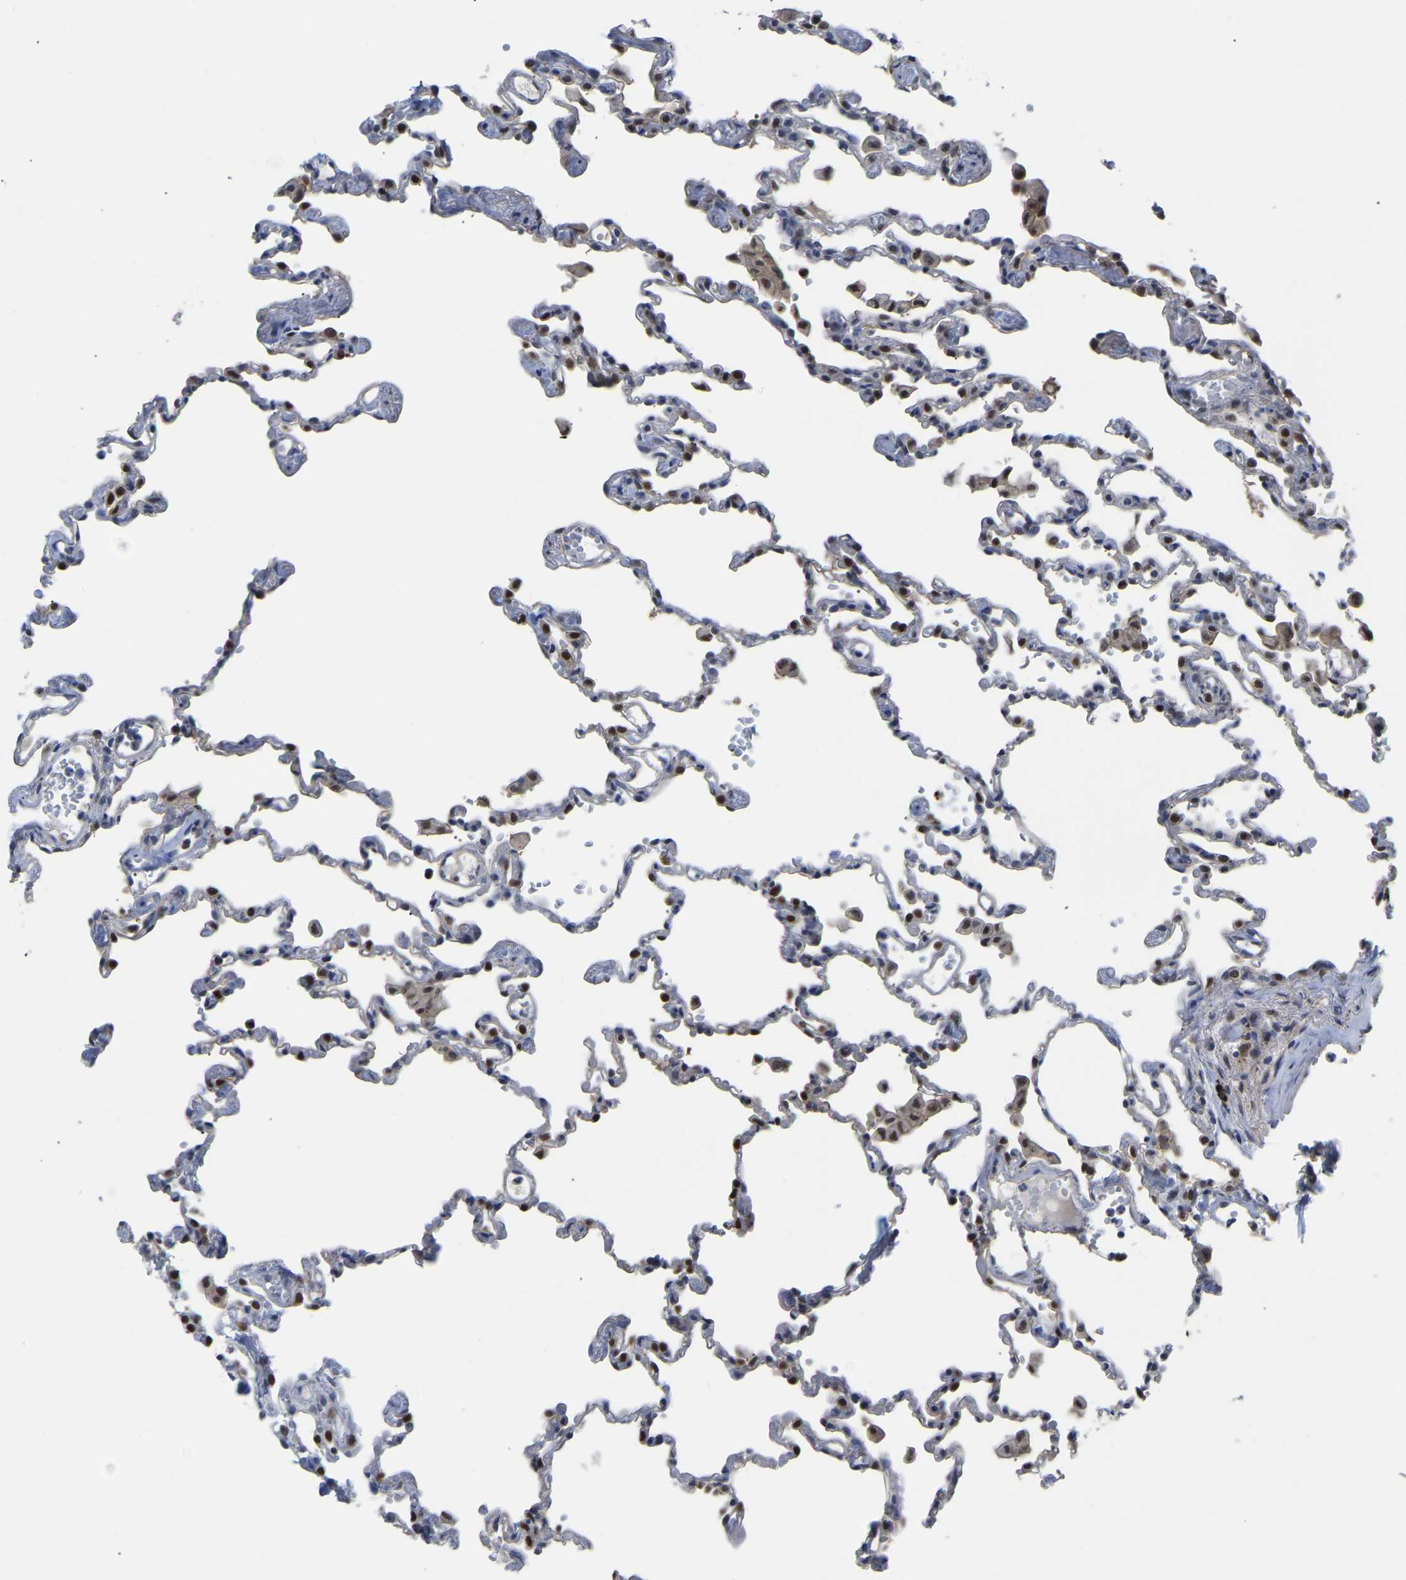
{"staining": {"intensity": "strong", "quantity": "<25%", "location": "nuclear"}, "tissue": "lung", "cell_type": "Alveolar cells", "image_type": "normal", "snomed": [{"axis": "morphology", "description": "Normal tissue, NOS"}, {"axis": "topography", "description": "Bronchus"}, {"axis": "topography", "description": "Lung"}], "caption": "Alveolar cells reveal medium levels of strong nuclear staining in approximately <25% of cells in unremarkable lung. (DAB IHC, brown staining for protein, blue staining for nuclei).", "gene": "KLRG2", "patient": {"sex": "female", "age": 49}}